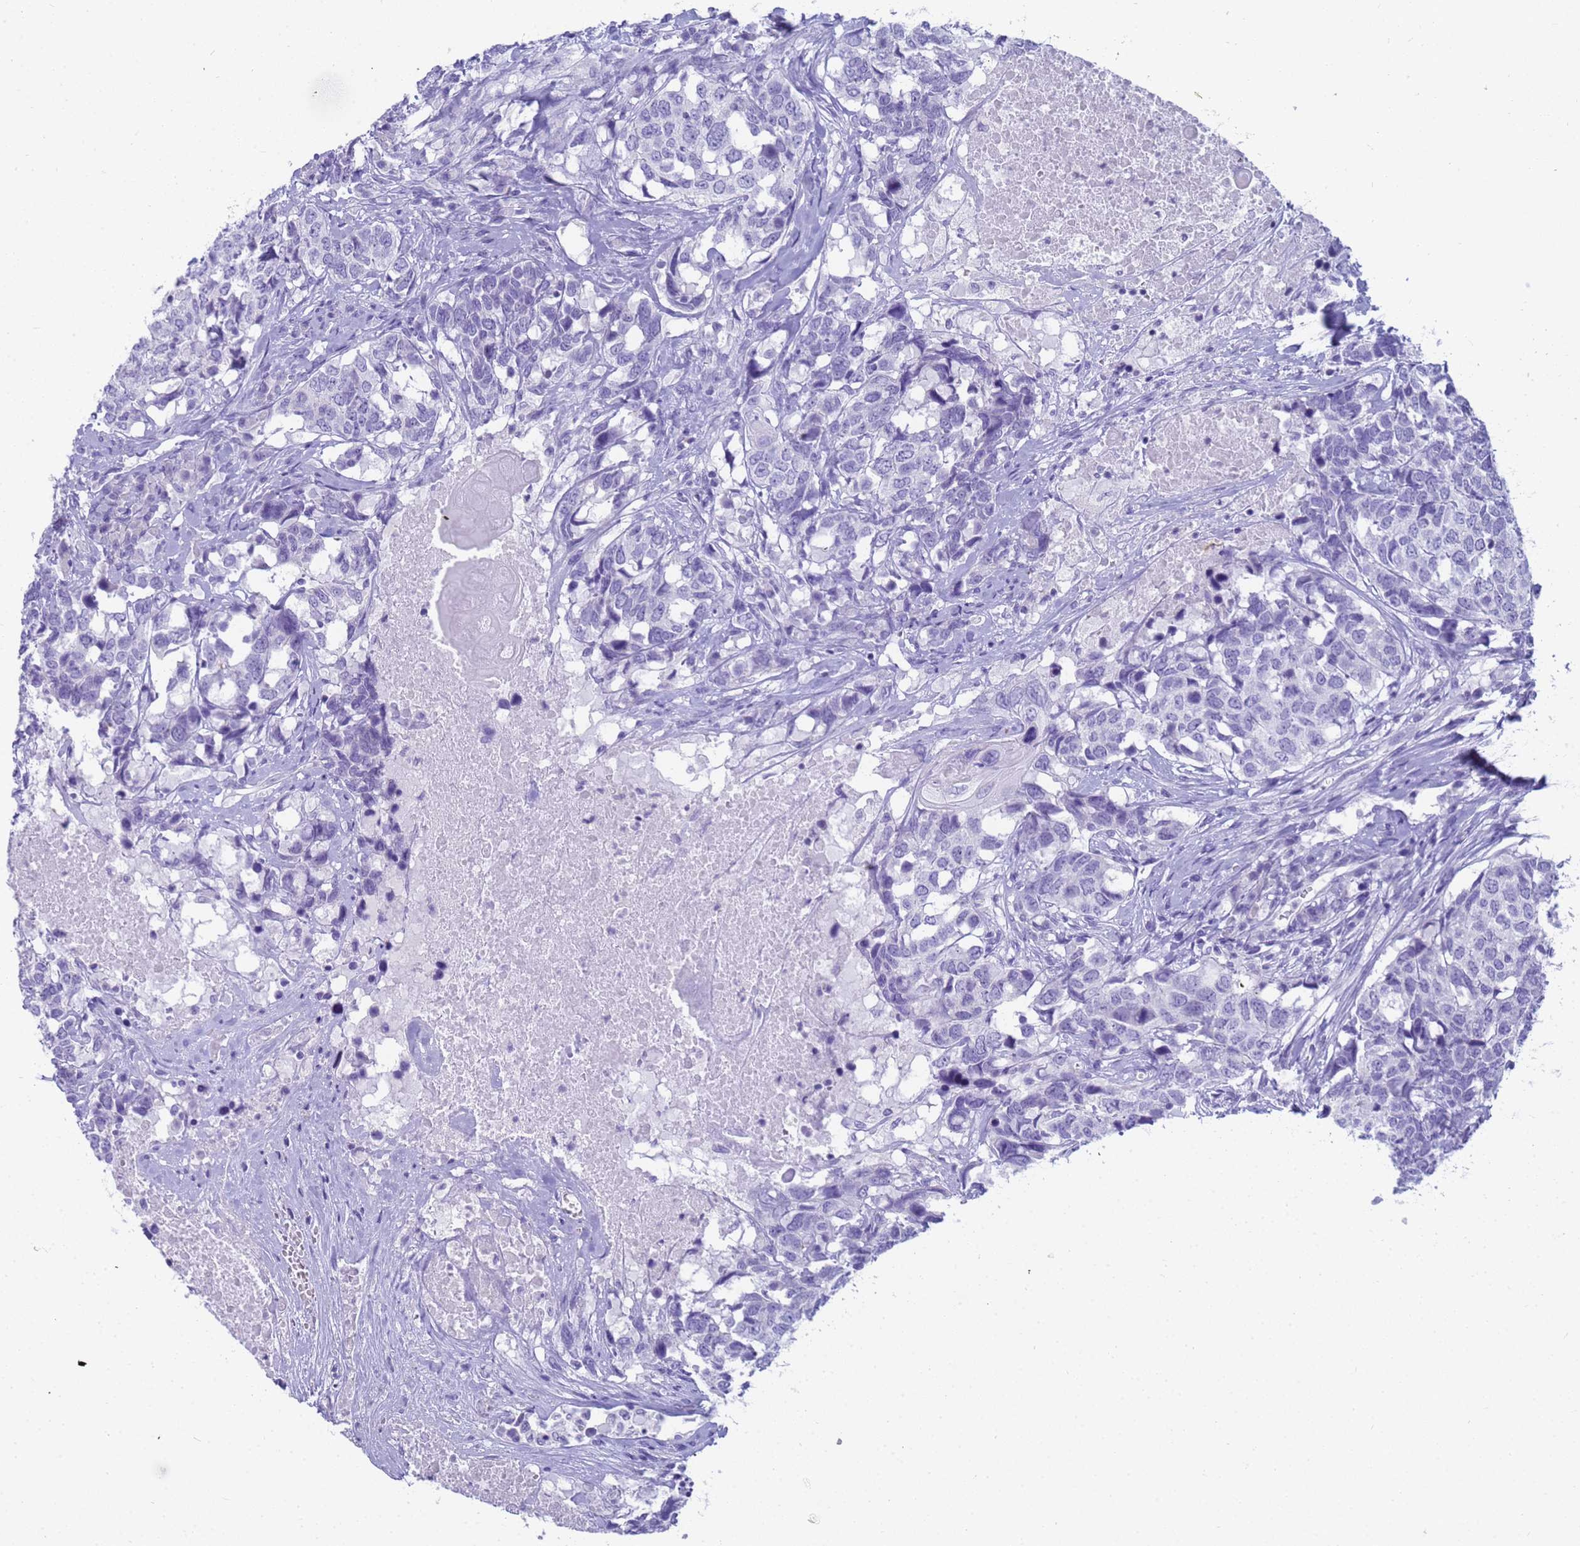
{"staining": {"intensity": "negative", "quantity": "none", "location": "none"}, "tissue": "head and neck cancer", "cell_type": "Tumor cells", "image_type": "cancer", "snomed": [{"axis": "morphology", "description": "Squamous cell carcinoma, NOS"}, {"axis": "topography", "description": "Head-Neck"}], "caption": "Head and neck squamous cell carcinoma stained for a protein using immunohistochemistry displays no expression tumor cells.", "gene": "RNASE2", "patient": {"sex": "male", "age": 66}}